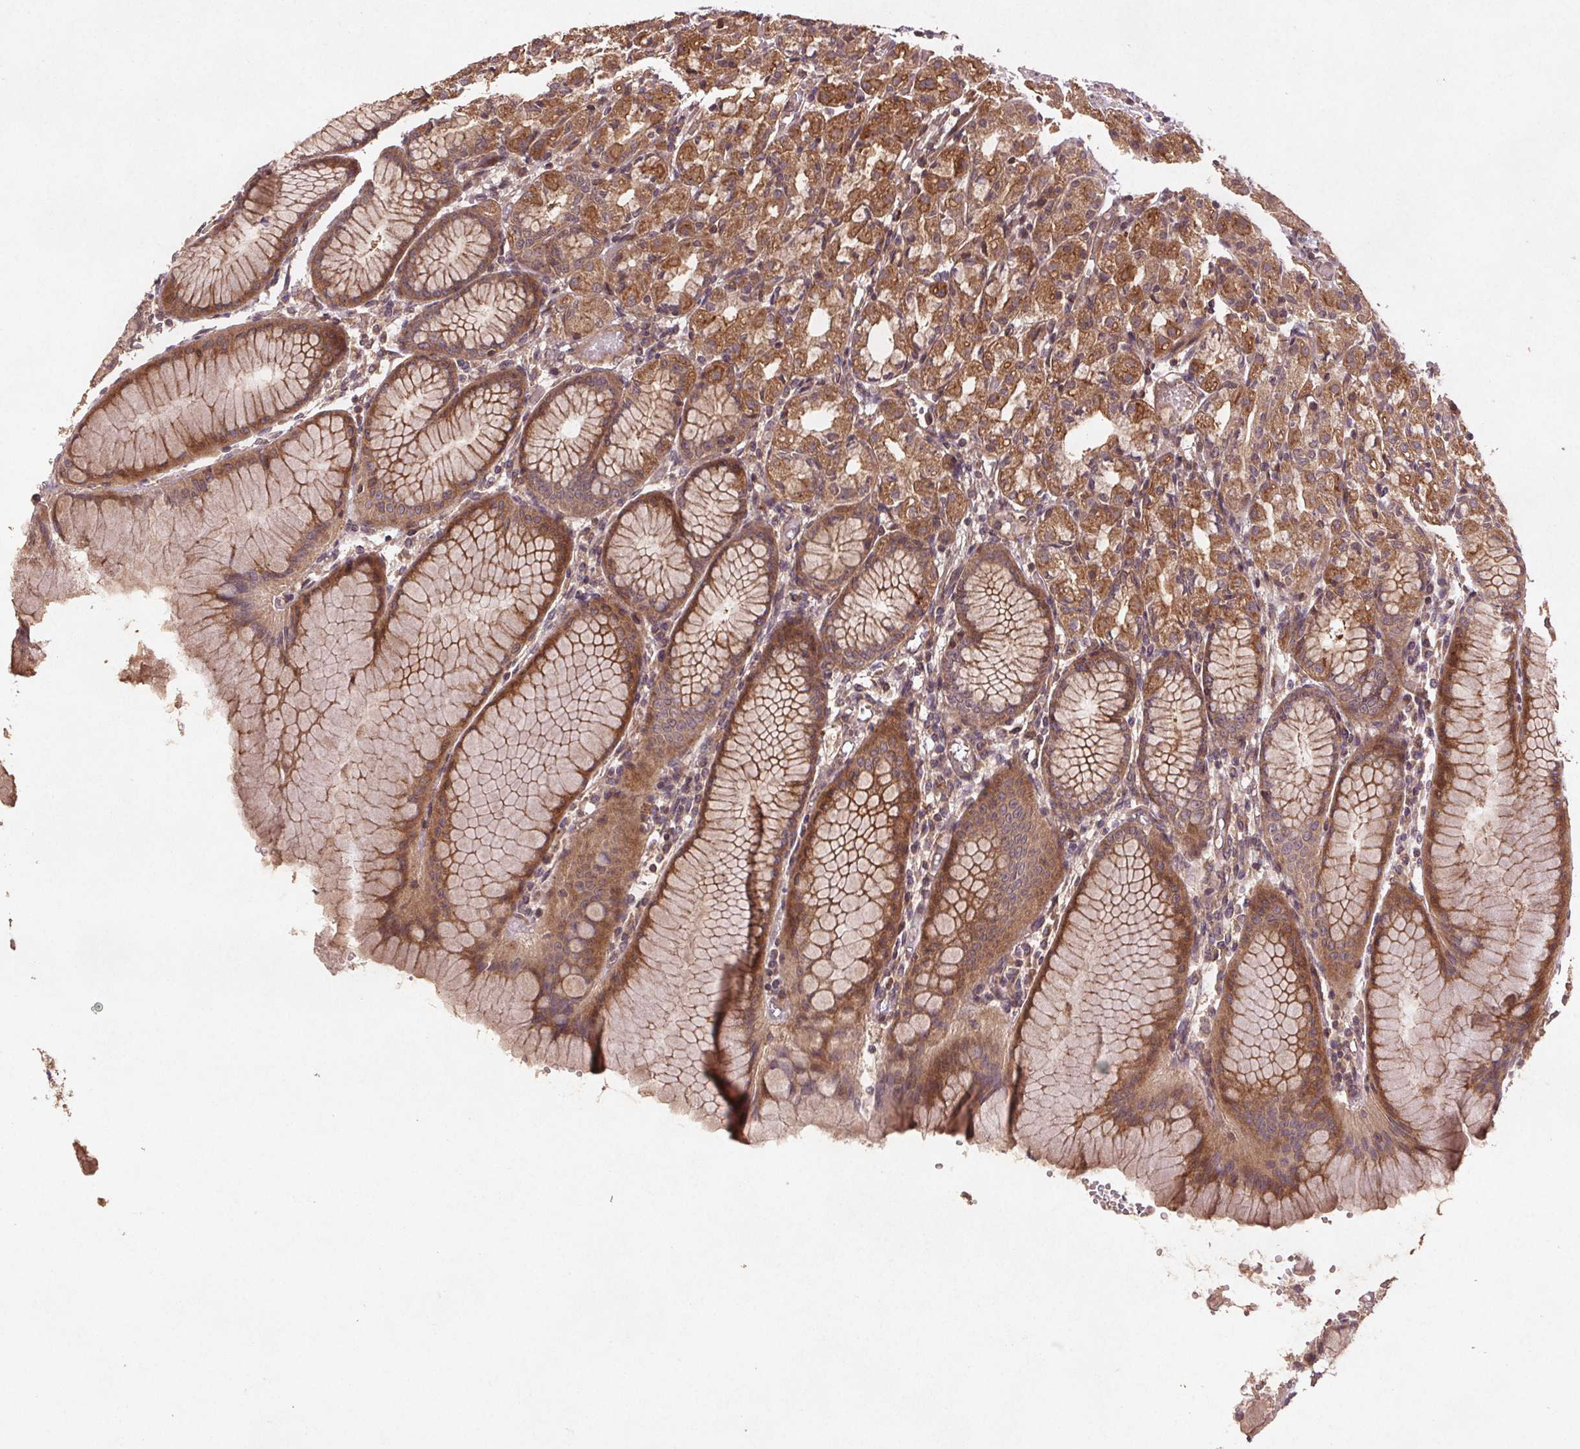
{"staining": {"intensity": "moderate", "quantity": ">75%", "location": "cytoplasmic/membranous"}, "tissue": "stomach", "cell_type": "Glandular cells", "image_type": "normal", "snomed": [{"axis": "morphology", "description": "Normal tissue, NOS"}, {"axis": "topography", "description": "Stomach"}], "caption": "Protein expression by immunohistochemistry (IHC) exhibits moderate cytoplasmic/membranous positivity in approximately >75% of glandular cells in normal stomach. (DAB = brown stain, brightfield microscopy at high magnification).", "gene": "SEC14L2", "patient": {"sex": "female", "age": 57}}